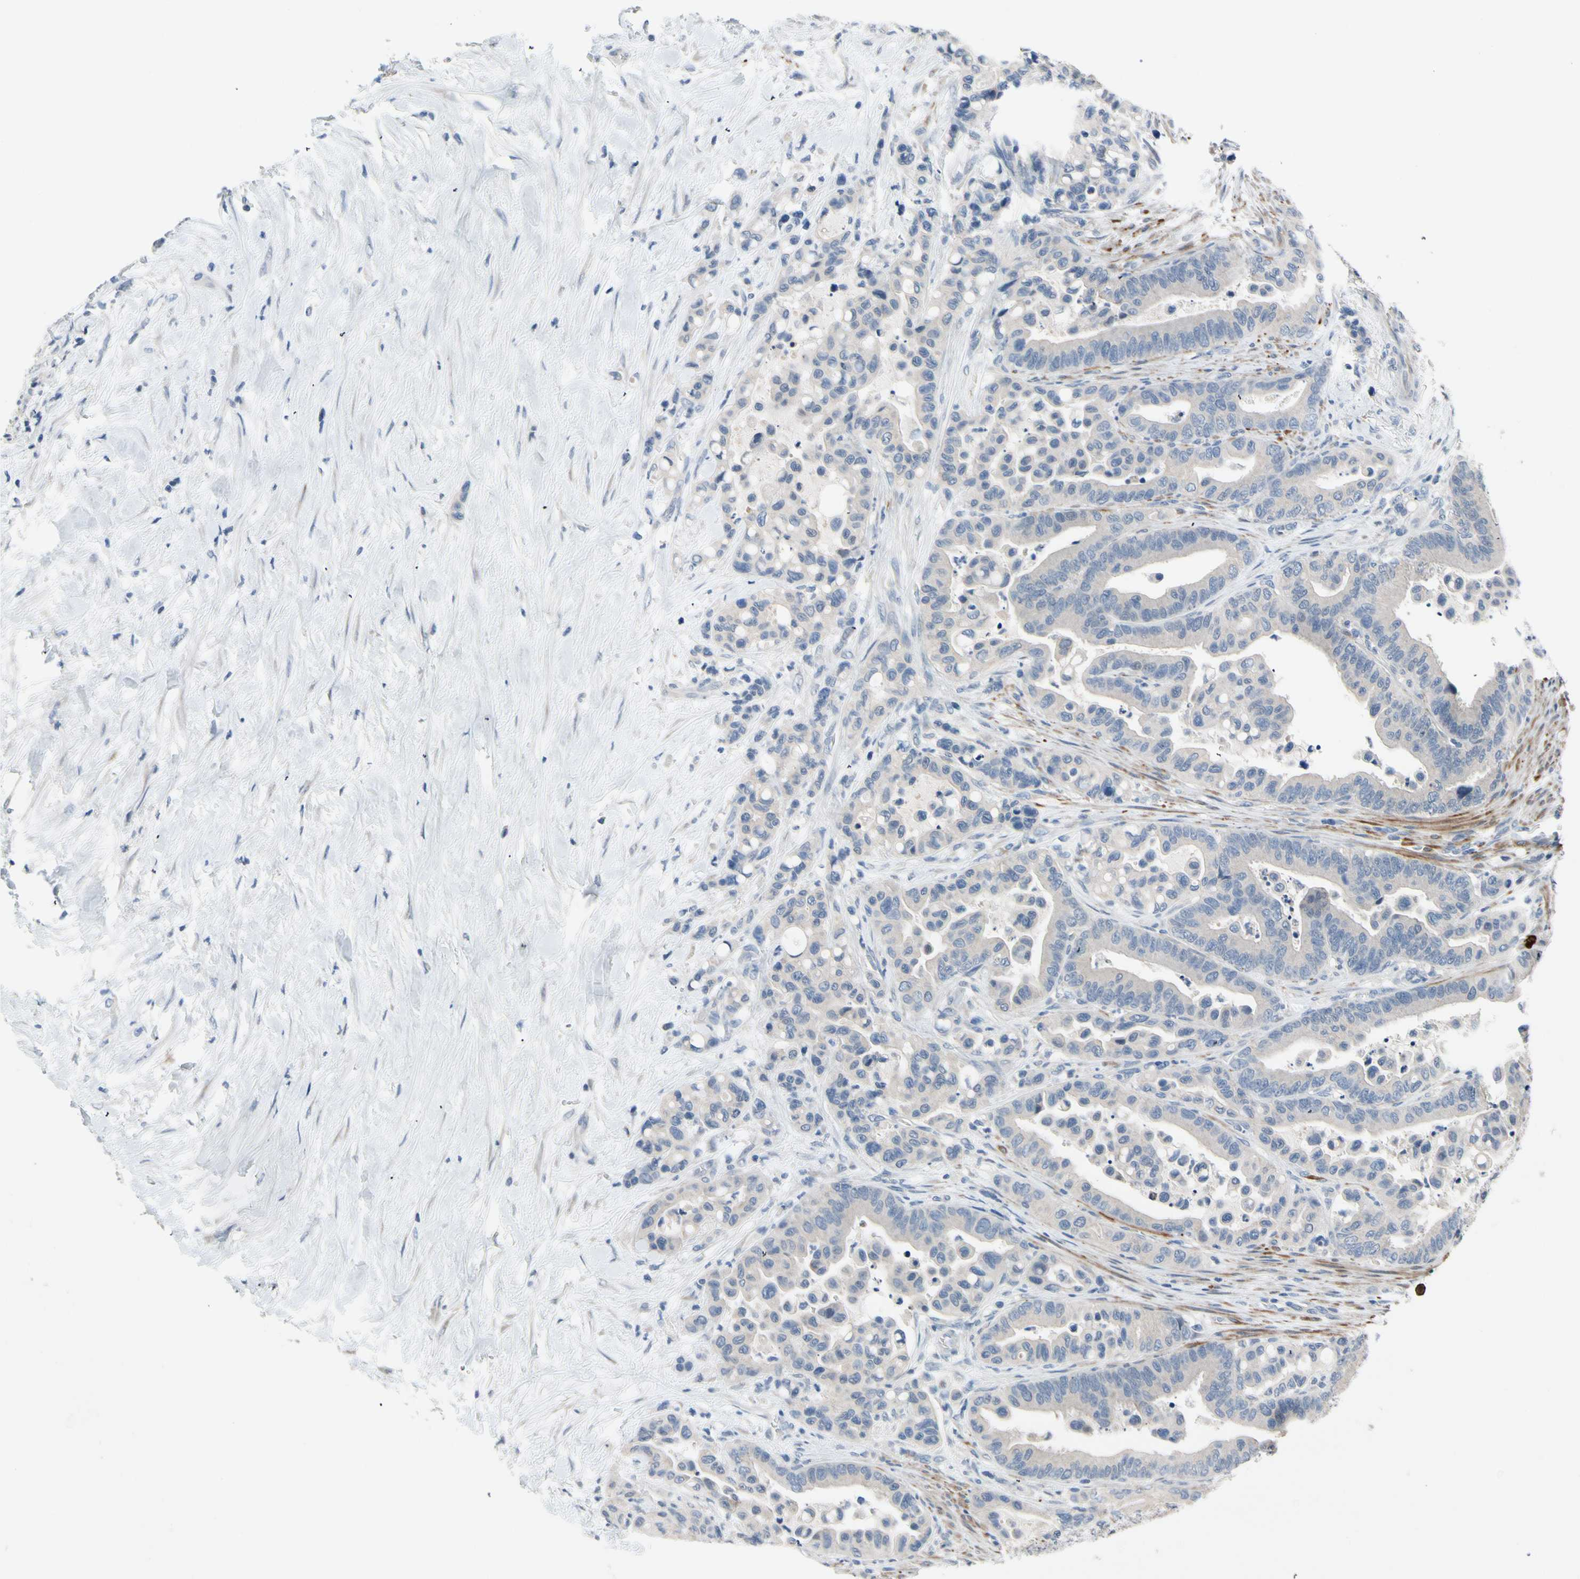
{"staining": {"intensity": "negative", "quantity": "none", "location": "none"}, "tissue": "colorectal cancer", "cell_type": "Tumor cells", "image_type": "cancer", "snomed": [{"axis": "morphology", "description": "Normal tissue, NOS"}, {"axis": "morphology", "description": "Adenocarcinoma, NOS"}, {"axis": "topography", "description": "Colon"}], "caption": "There is no significant staining in tumor cells of adenocarcinoma (colorectal). The staining is performed using DAB brown chromogen with nuclei counter-stained in using hematoxylin.", "gene": "SLC27A6", "patient": {"sex": "male", "age": 82}}